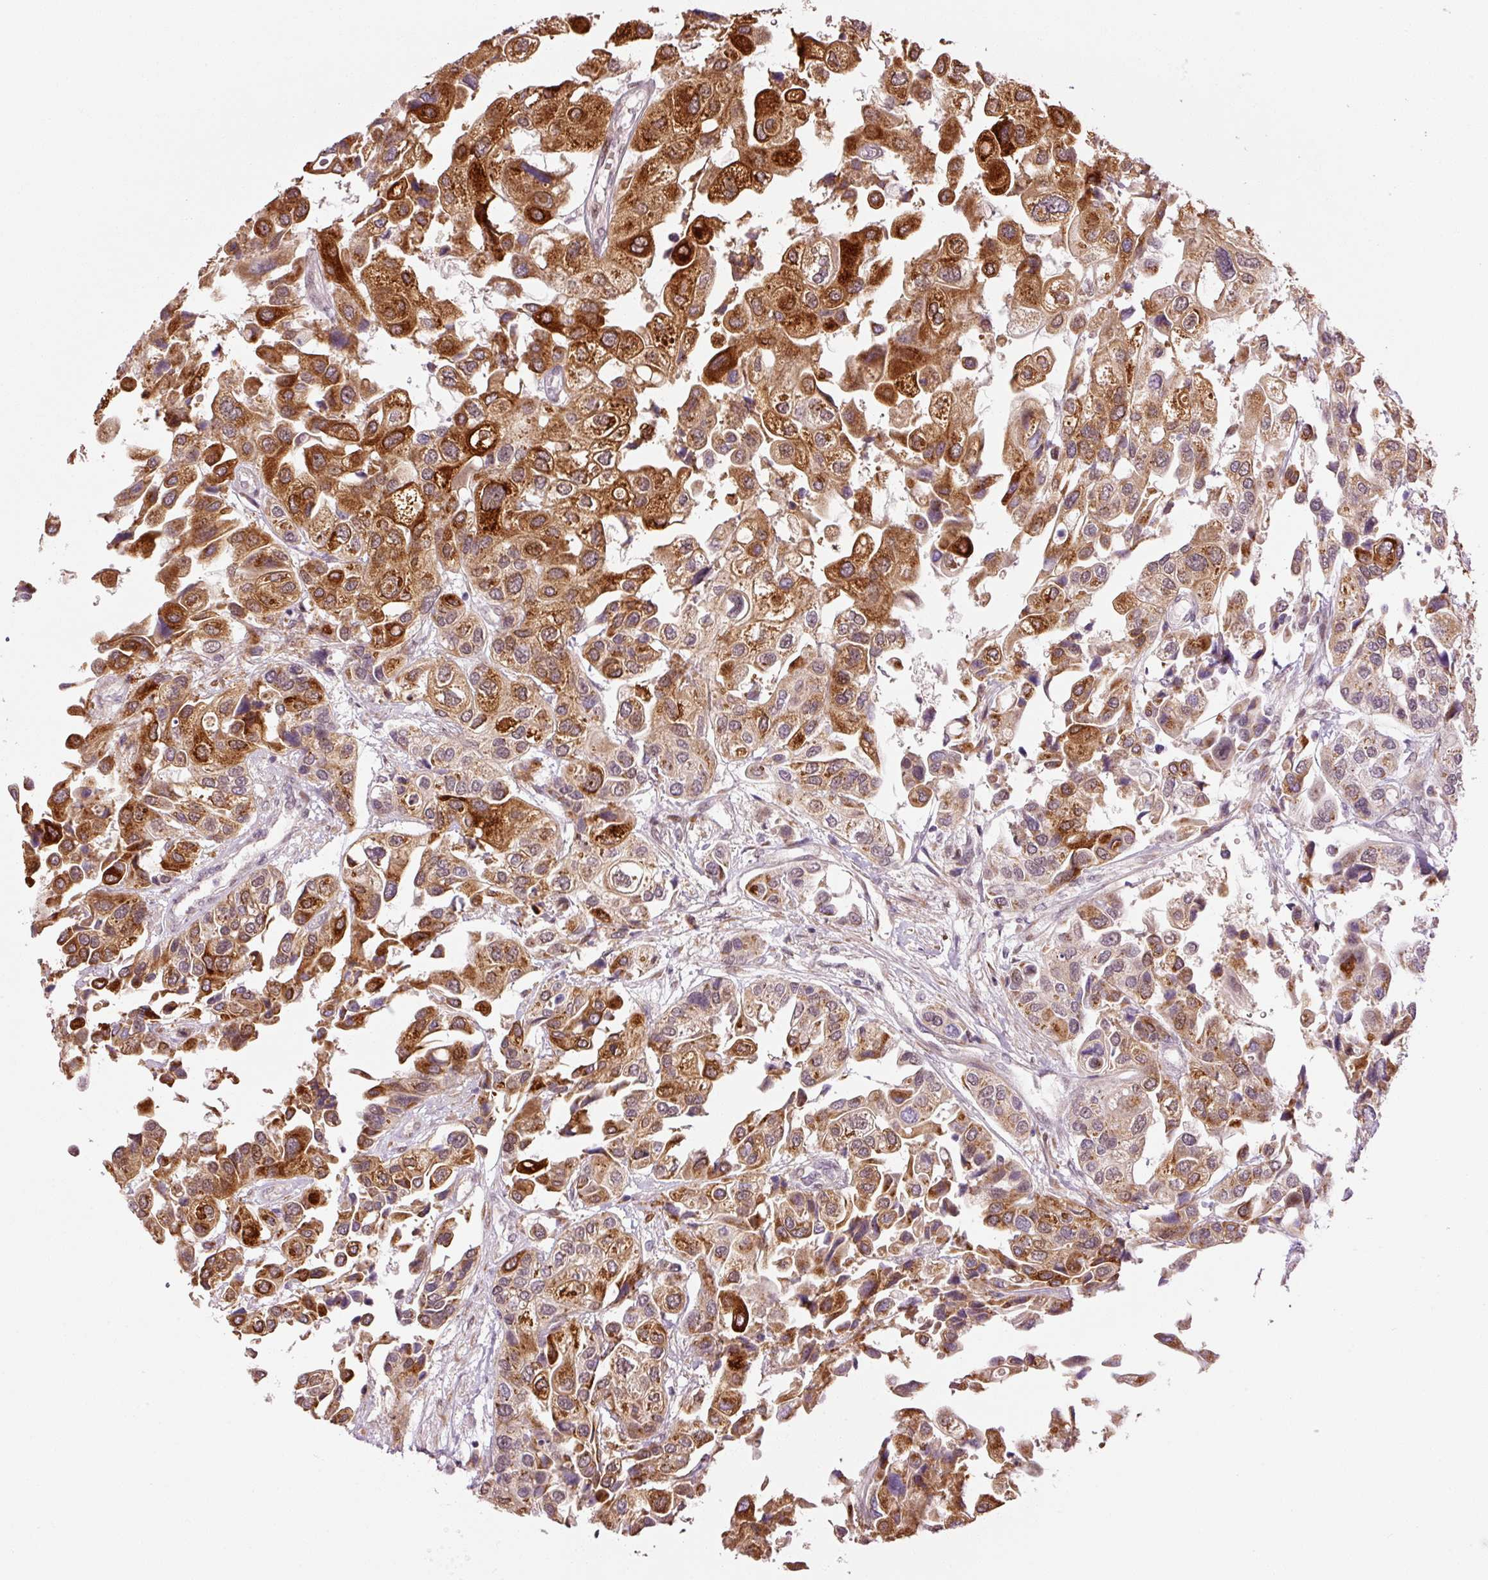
{"staining": {"intensity": "strong", "quantity": "25%-75%", "location": "cytoplasmic/membranous"}, "tissue": "urothelial cancer", "cell_type": "Tumor cells", "image_type": "cancer", "snomed": [{"axis": "morphology", "description": "Urothelial carcinoma, High grade"}, {"axis": "topography", "description": "Urinary bladder"}], "caption": "High-grade urothelial carcinoma stained with DAB IHC demonstrates high levels of strong cytoplasmic/membranous staining in approximately 25%-75% of tumor cells.", "gene": "ANKRD20A1", "patient": {"sex": "female", "age": 64}}